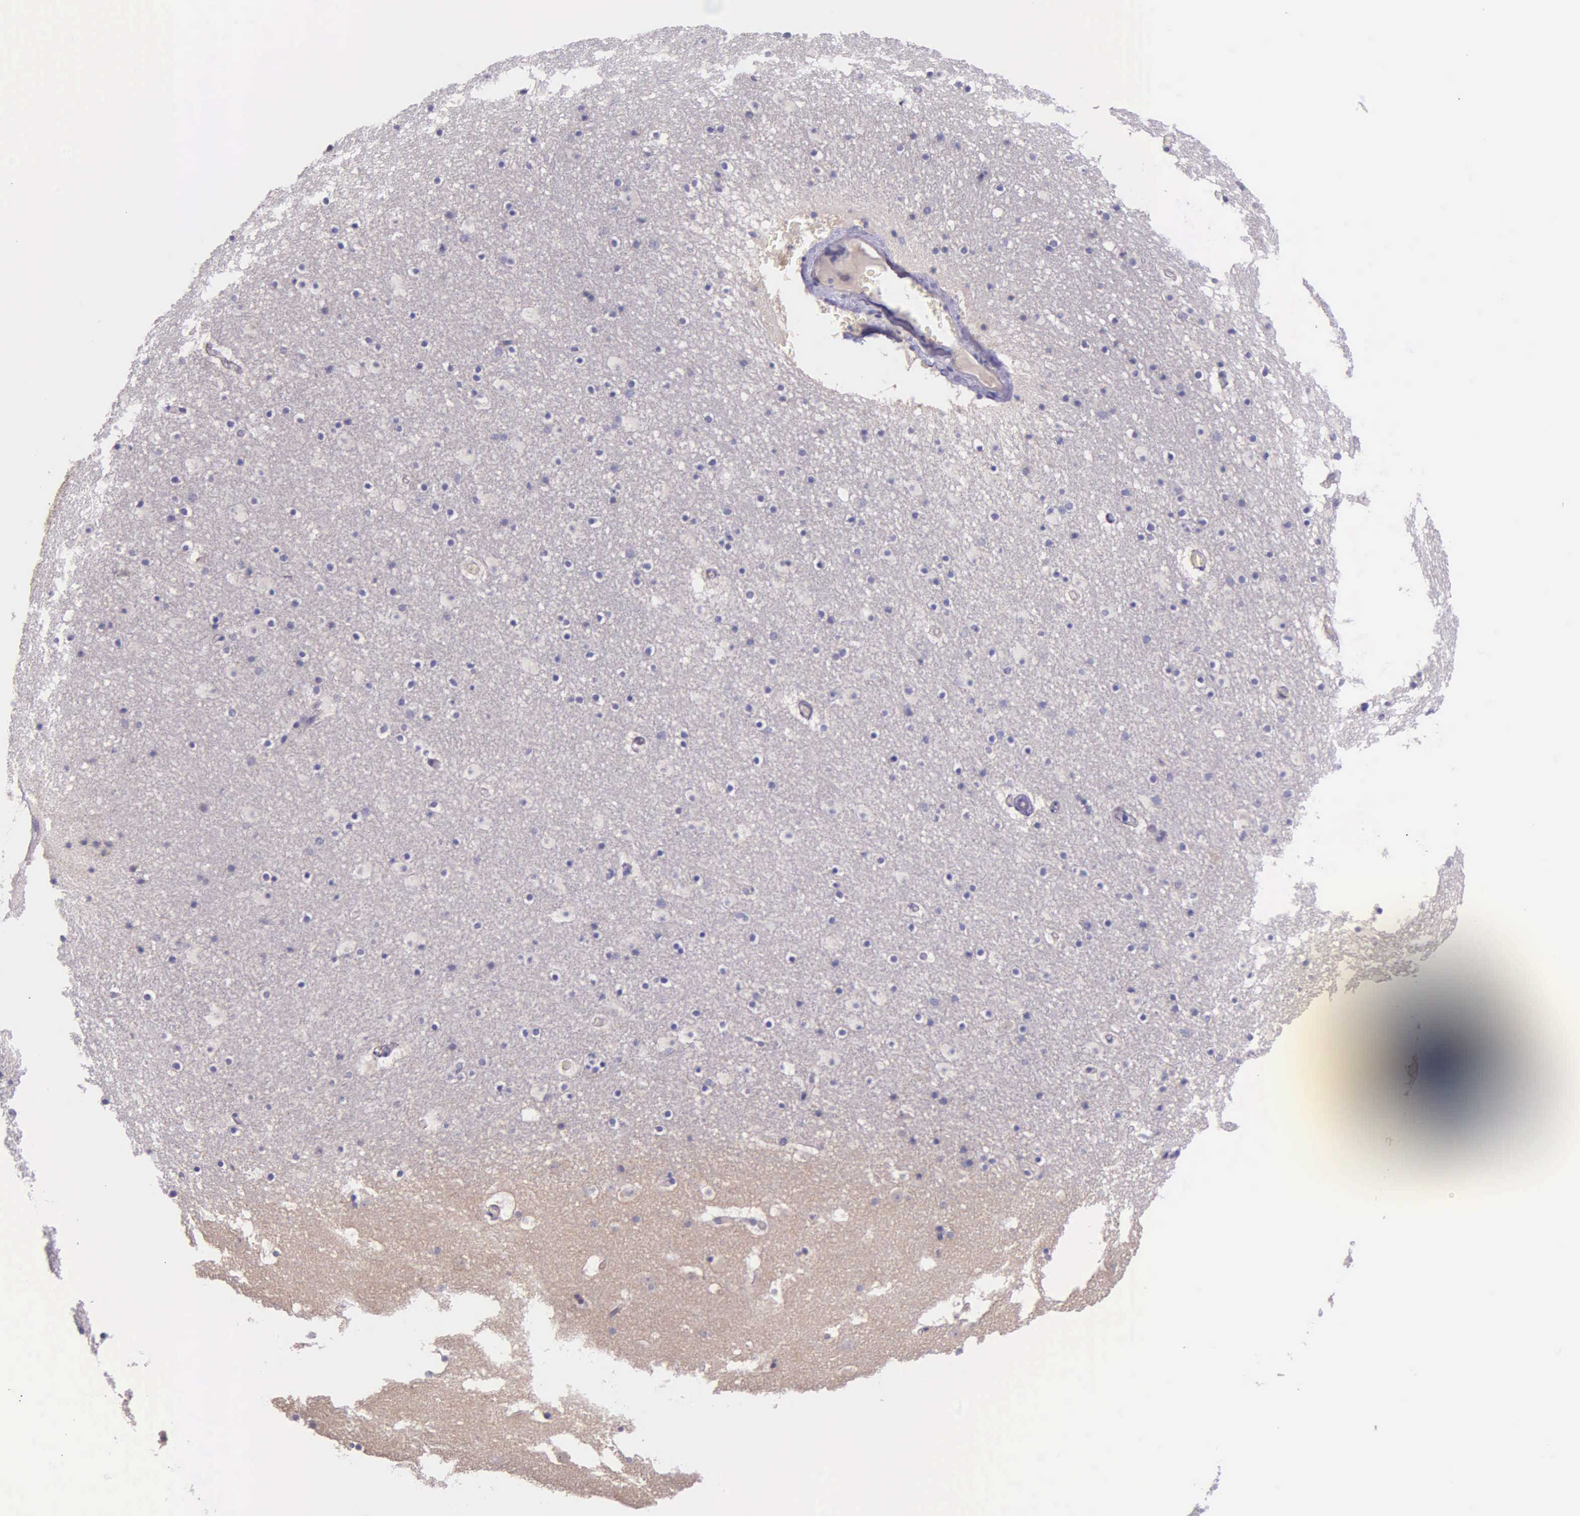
{"staining": {"intensity": "negative", "quantity": "none", "location": "none"}, "tissue": "caudate", "cell_type": "Neuronal cells", "image_type": "normal", "snomed": [{"axis": "morphology", "description": "Normal tissue, NOS"}, {"axis": "topography", "description": "Lateral ventricle wall"}], "caption": "Neuronal cells show no significant staining in benign caudate. (DAB IHC, high magnification).", "gene": "THSD7A", "patient": {"sex": "male", "age": 45}}